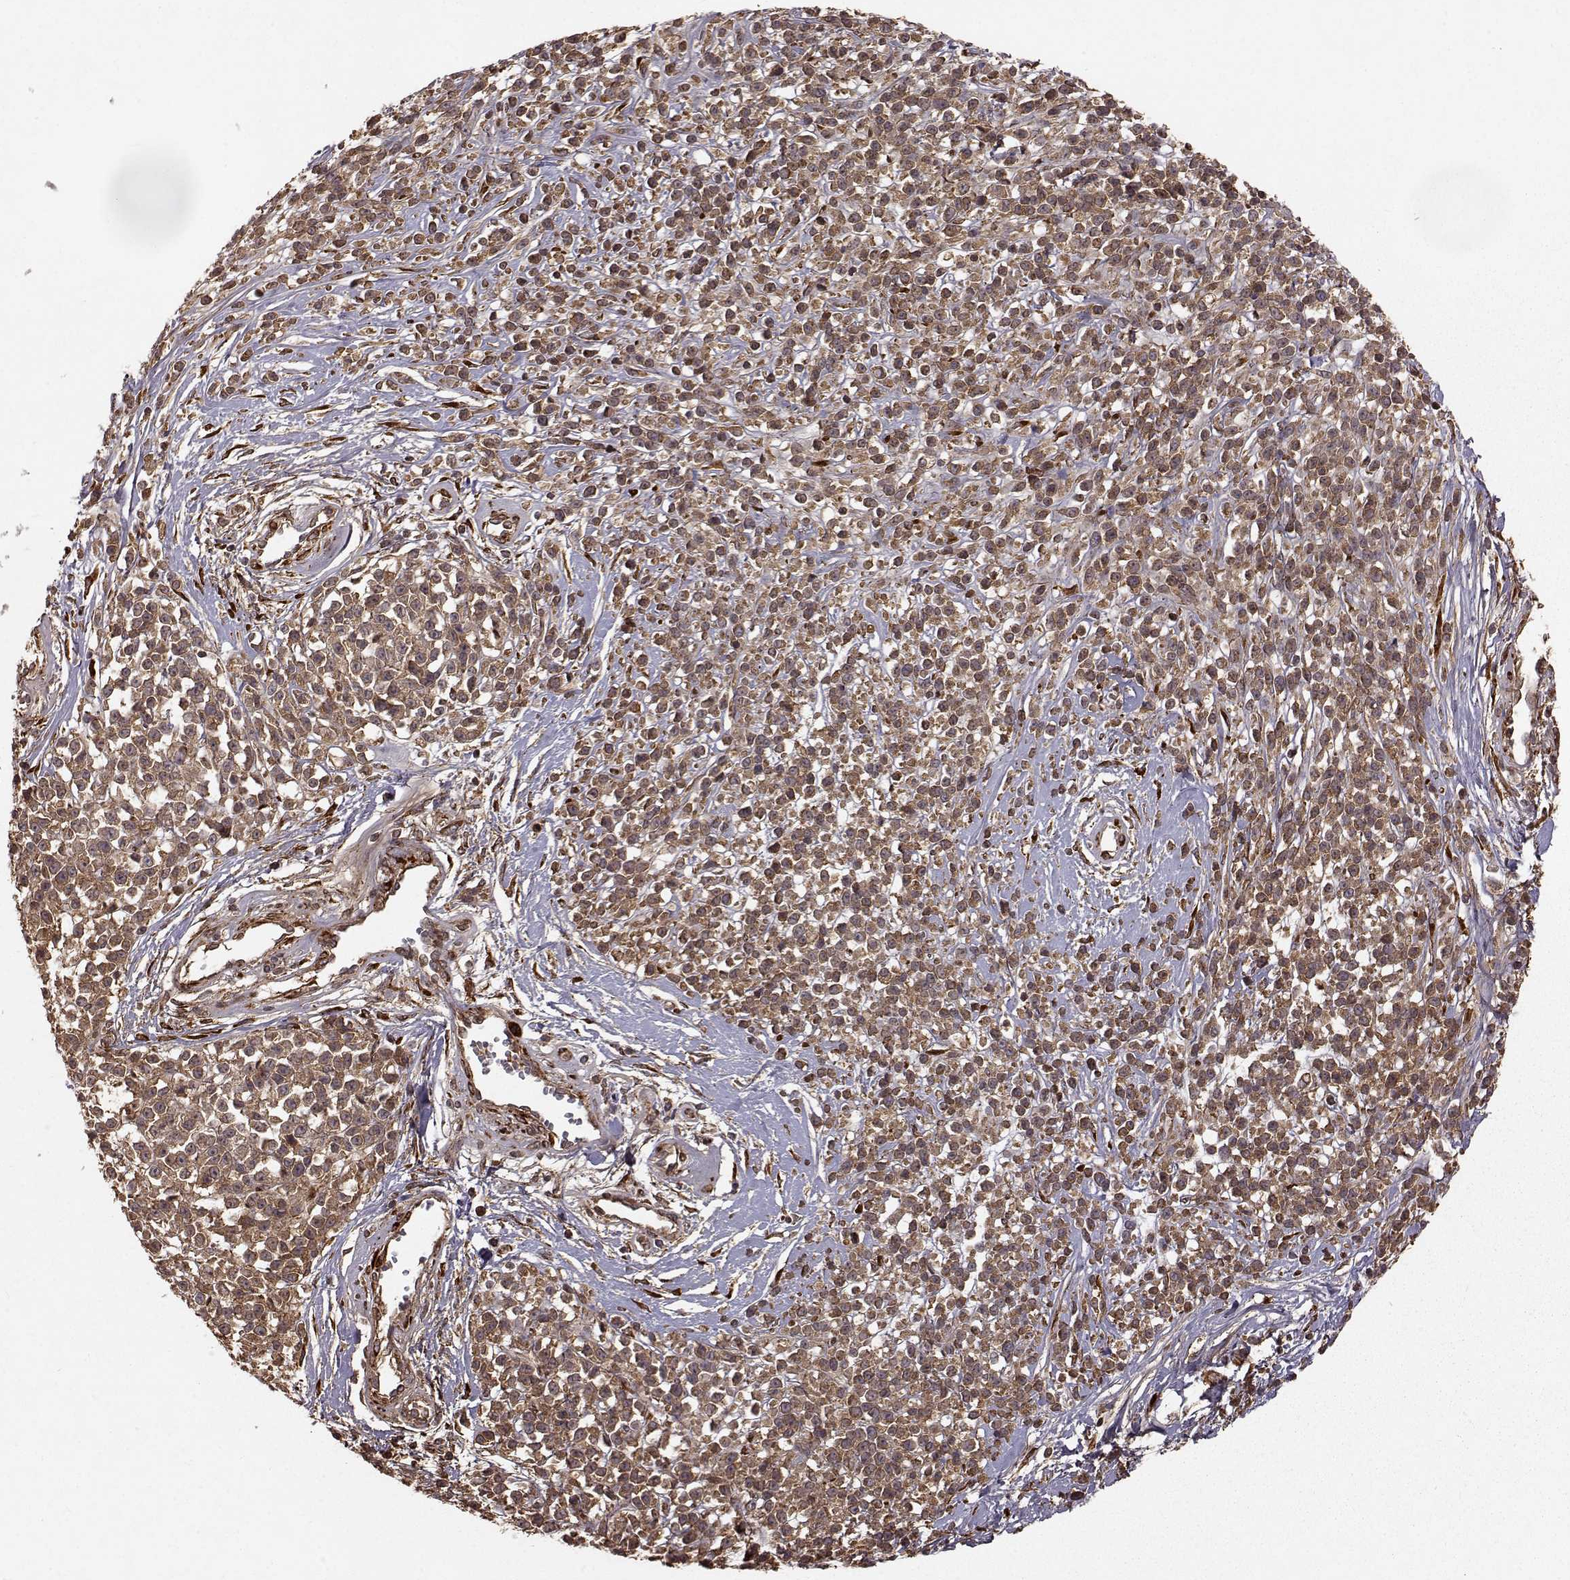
{"staining": {"intensity": "moderate", "quantity": ">75%", "location": "cytoplasmic/membranous"}, "tissue": "melanoma", "cell_type": "Tumor cells", "image_type": "cancer", "snomed": [{"axis": "morphology", "description": "Malignant melanoma, NOS"}, {"axis": "topography", "description": "Skin"}, {"axis": "topography", "description": "Skin of trunk"}], "caption": "Protein analysis of malignant melanoma tissue displays moderate cytoplasmic/membranous positivity in about >75% of tumor cells.", "gene": "FSTL1", "patient": {"sex": "male", "age": 74}}